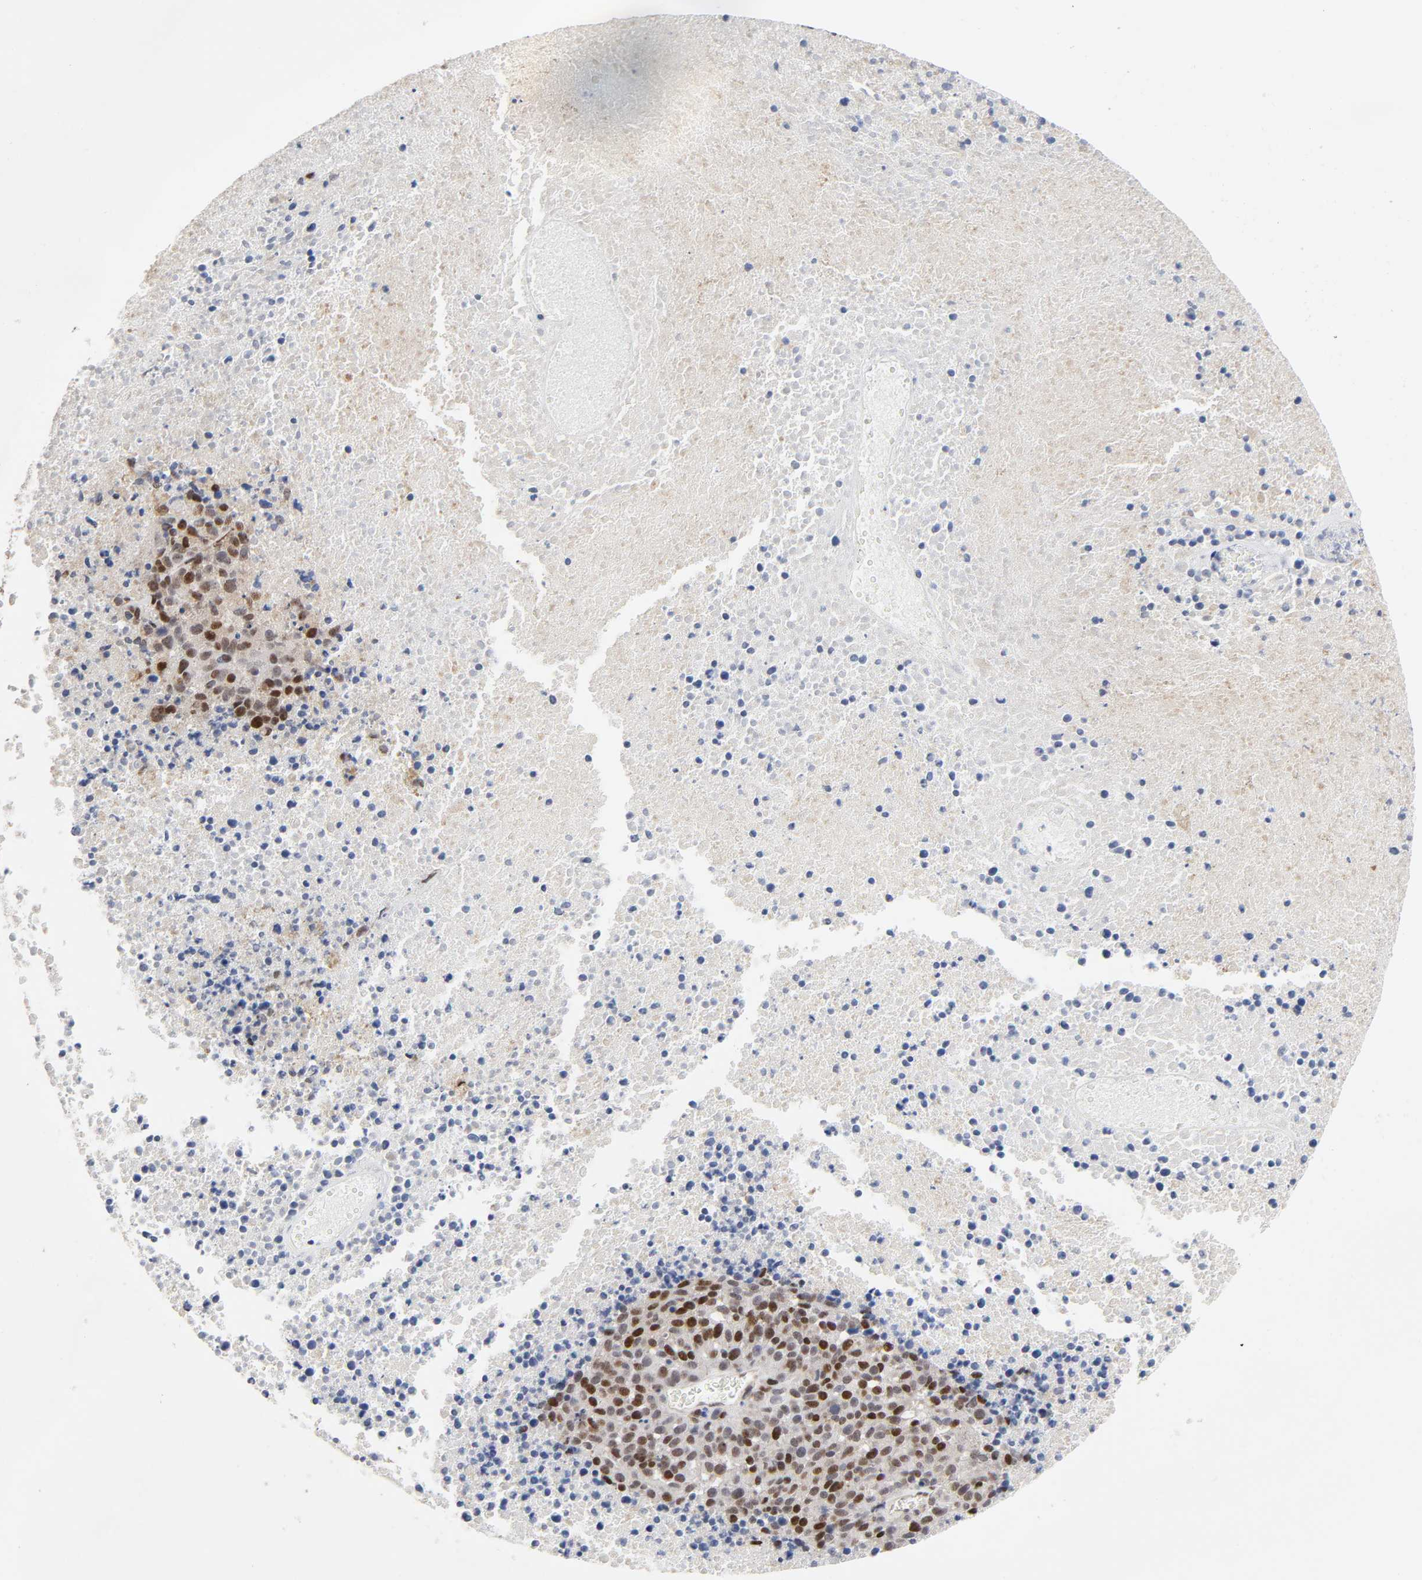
{"staining": {"intensity": "strong", "quantity": ">75%", "location": "nuclear"}, "tissue": "melanoma", "cell_type": "Tumor cells", "image_type": "cancer", "snomed": [{"axis": "morphology", "description": "Malignant melanoma, Metastatic site"}, {"axis": "topography", "description": "Cerebral cortex"}], "caption": "A histopathology image of malignant melanoma (metastatic site) stained for a protein exhibits strong nuclear brown staining in tumor cells.", "gene": "STK38", "patient": {"sex": "female", "age": 52}}